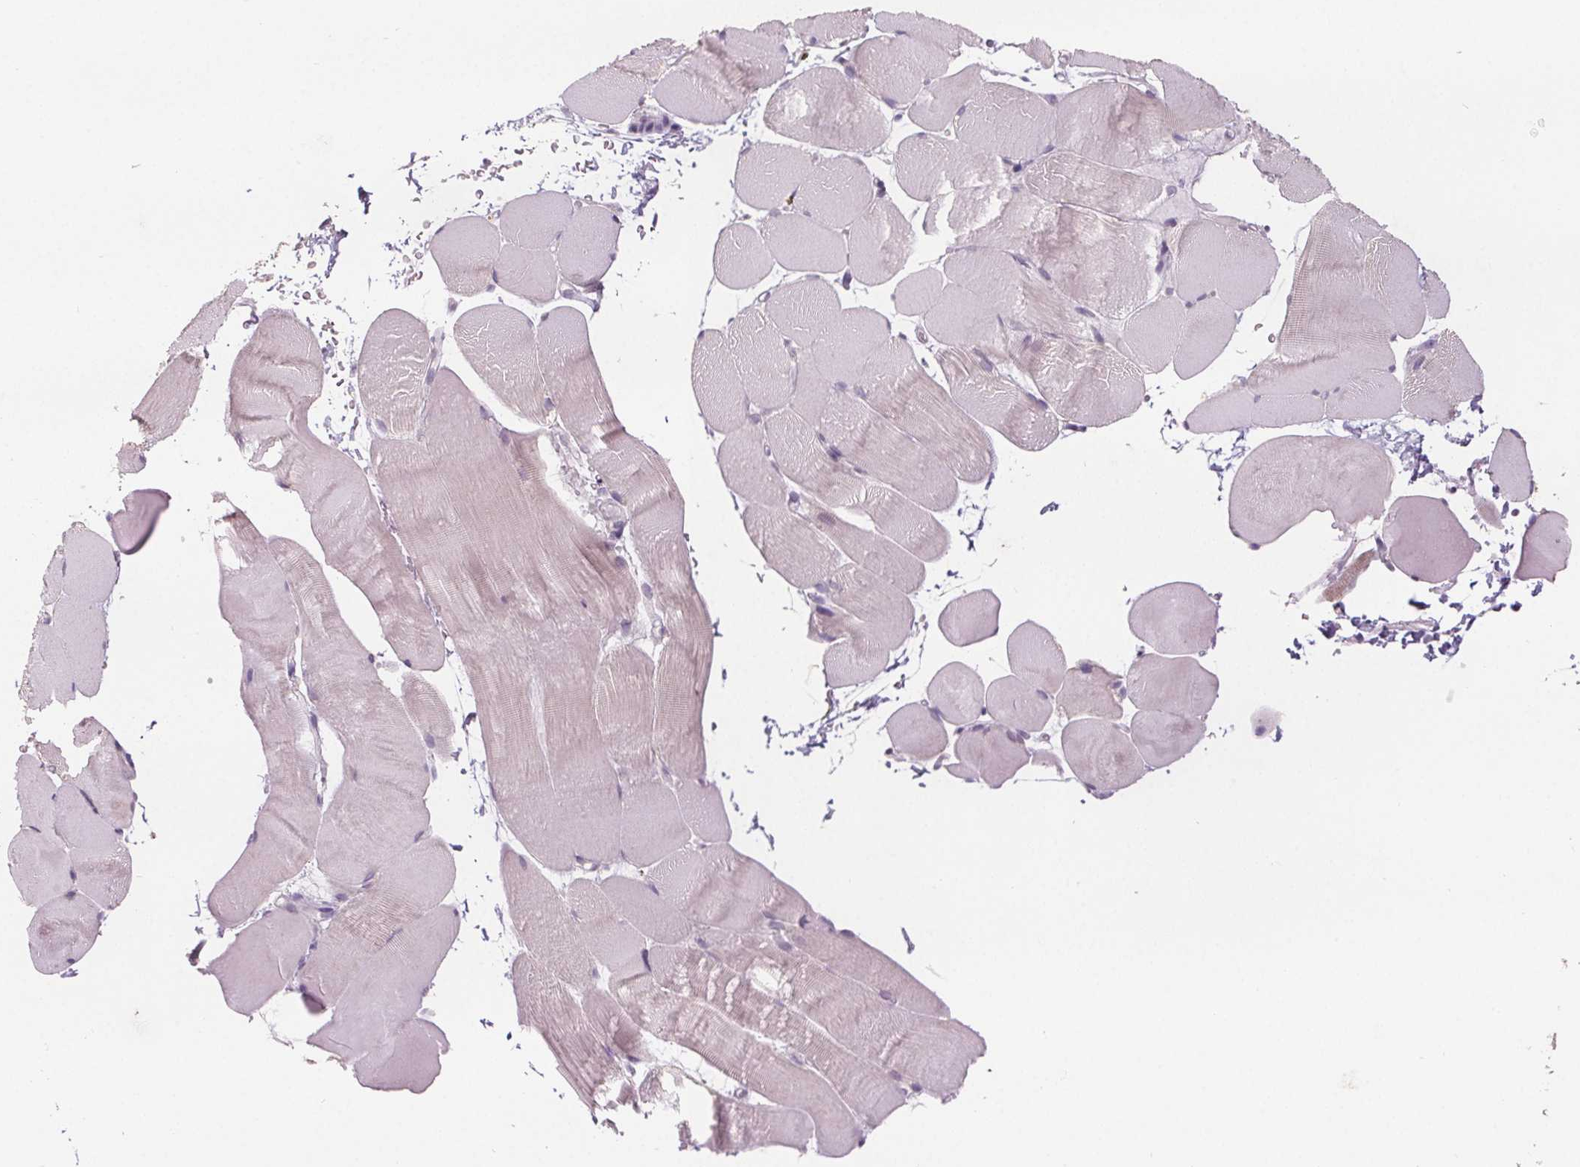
{"staining": {"intensity": "weak", "quantity": "<25%", "location": "cytoplasmic/membranous"}, "tissue": "skeletal muscle", "cell_type": "Myocytes", "image_type": "normal", "snomed": [{"axis": "morphology", "description": "Normal tissue, NOS"}, {"axis": "topography", "description": "Skeletal muscle"}], "caption": "Skeletal muscle was stained to show a protein in brown. There is no significant positivity in myocytes. (DAB immunohistochemistry (IHC) with hematoxylin counter stain).", "gene": "ATP1A1", "patient": {"sex": "female", "age": 37}}